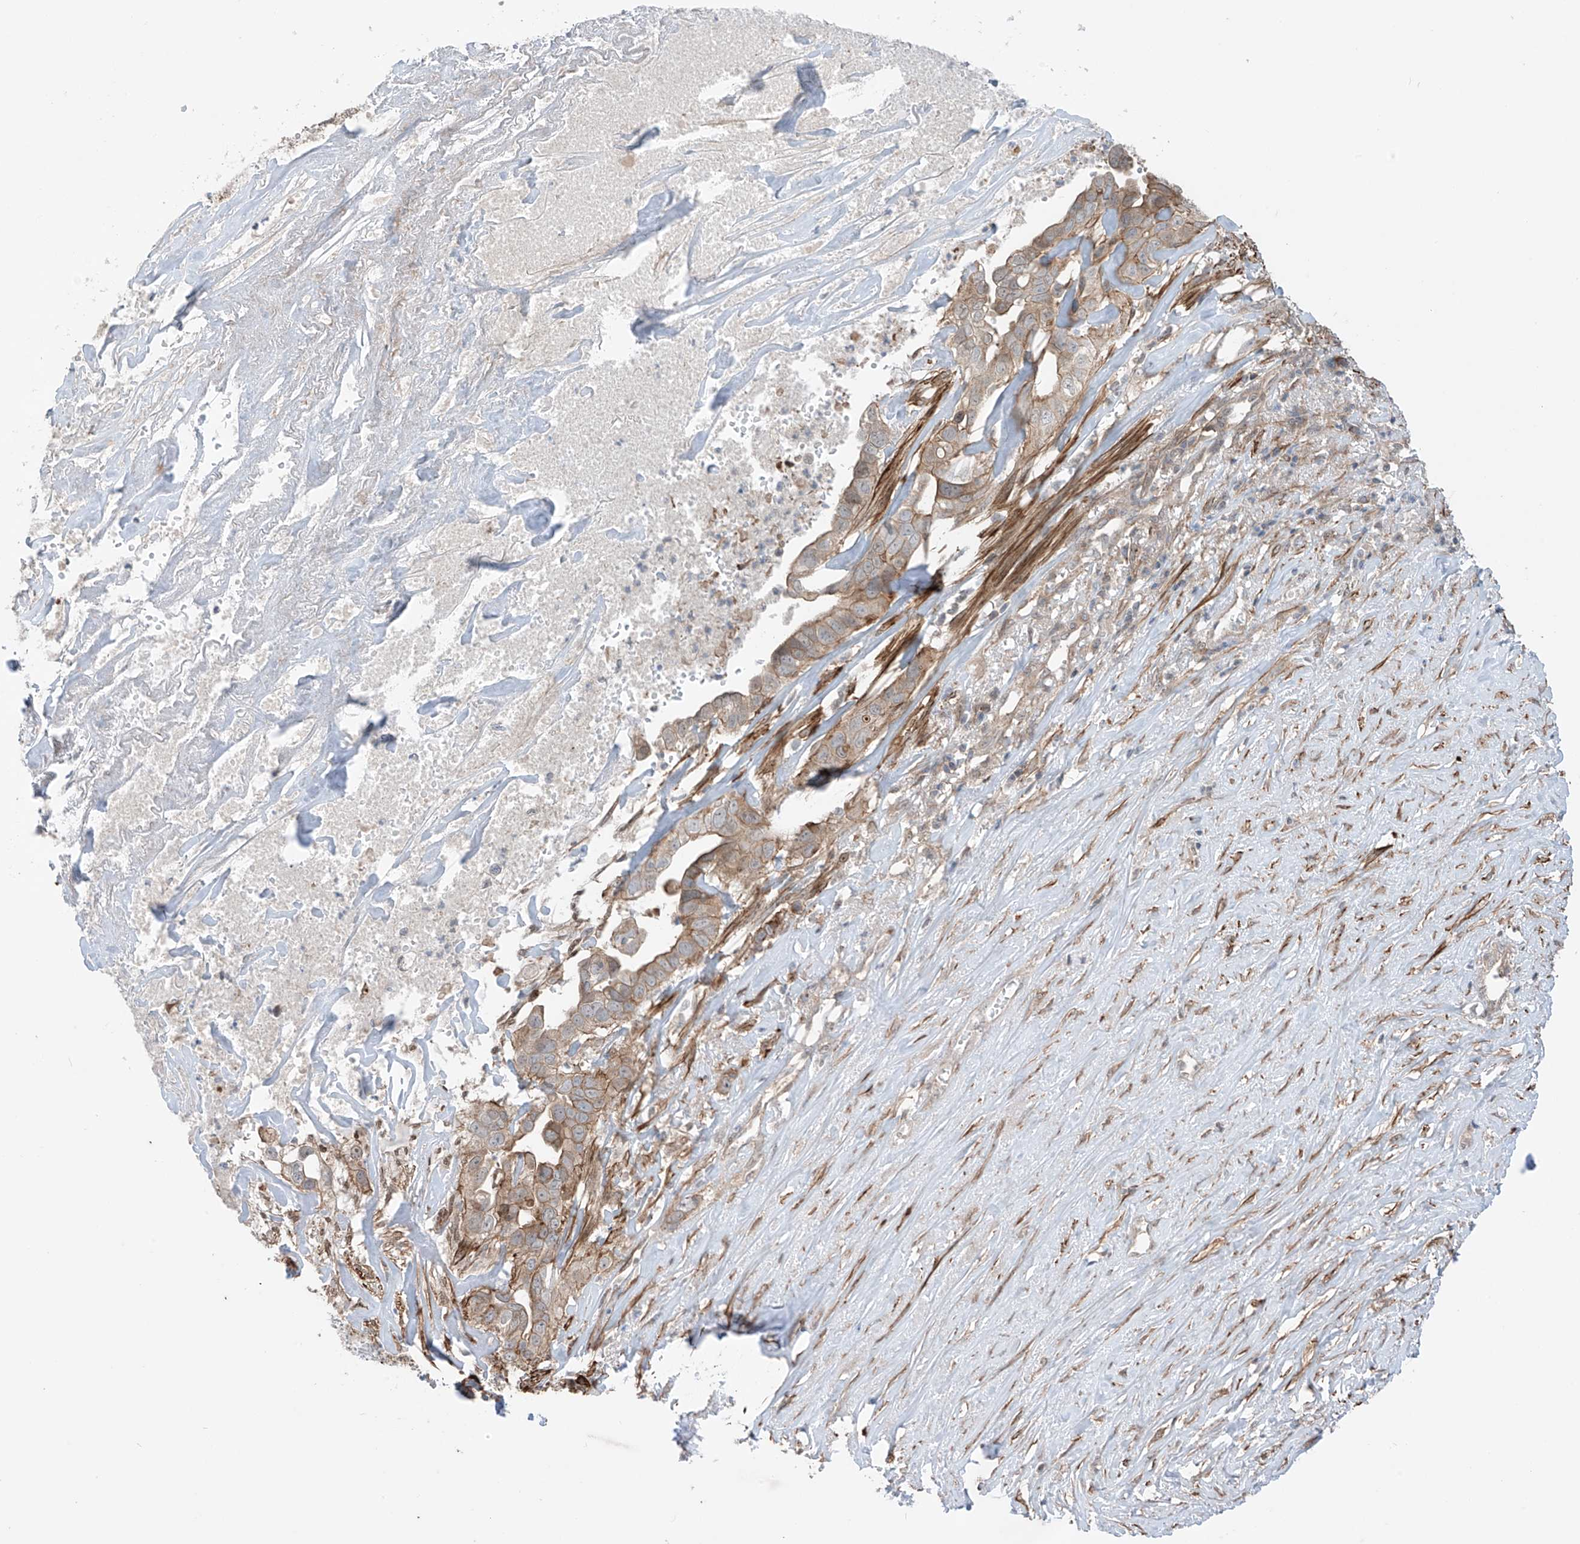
{"staining": {"intensity": "weak", "quantity": ">75%", "location": "cytoplasmic/membranous"}, "tissue": "liver cancer", "cell_type": "Tumor cells", "image_type": "cancer", "snomed": [{"axis": "morphology", "description": "Cholangiocarcinoma"}, {"axis": "topography", "description": "Liver"}], "caption": "Human cholangiocarcinoma (liver) stained with a protein marker exhibits weak staining in tumor cells.", "gene": "LRRC74A", "patient": {"sex": "female", "age": 79}}